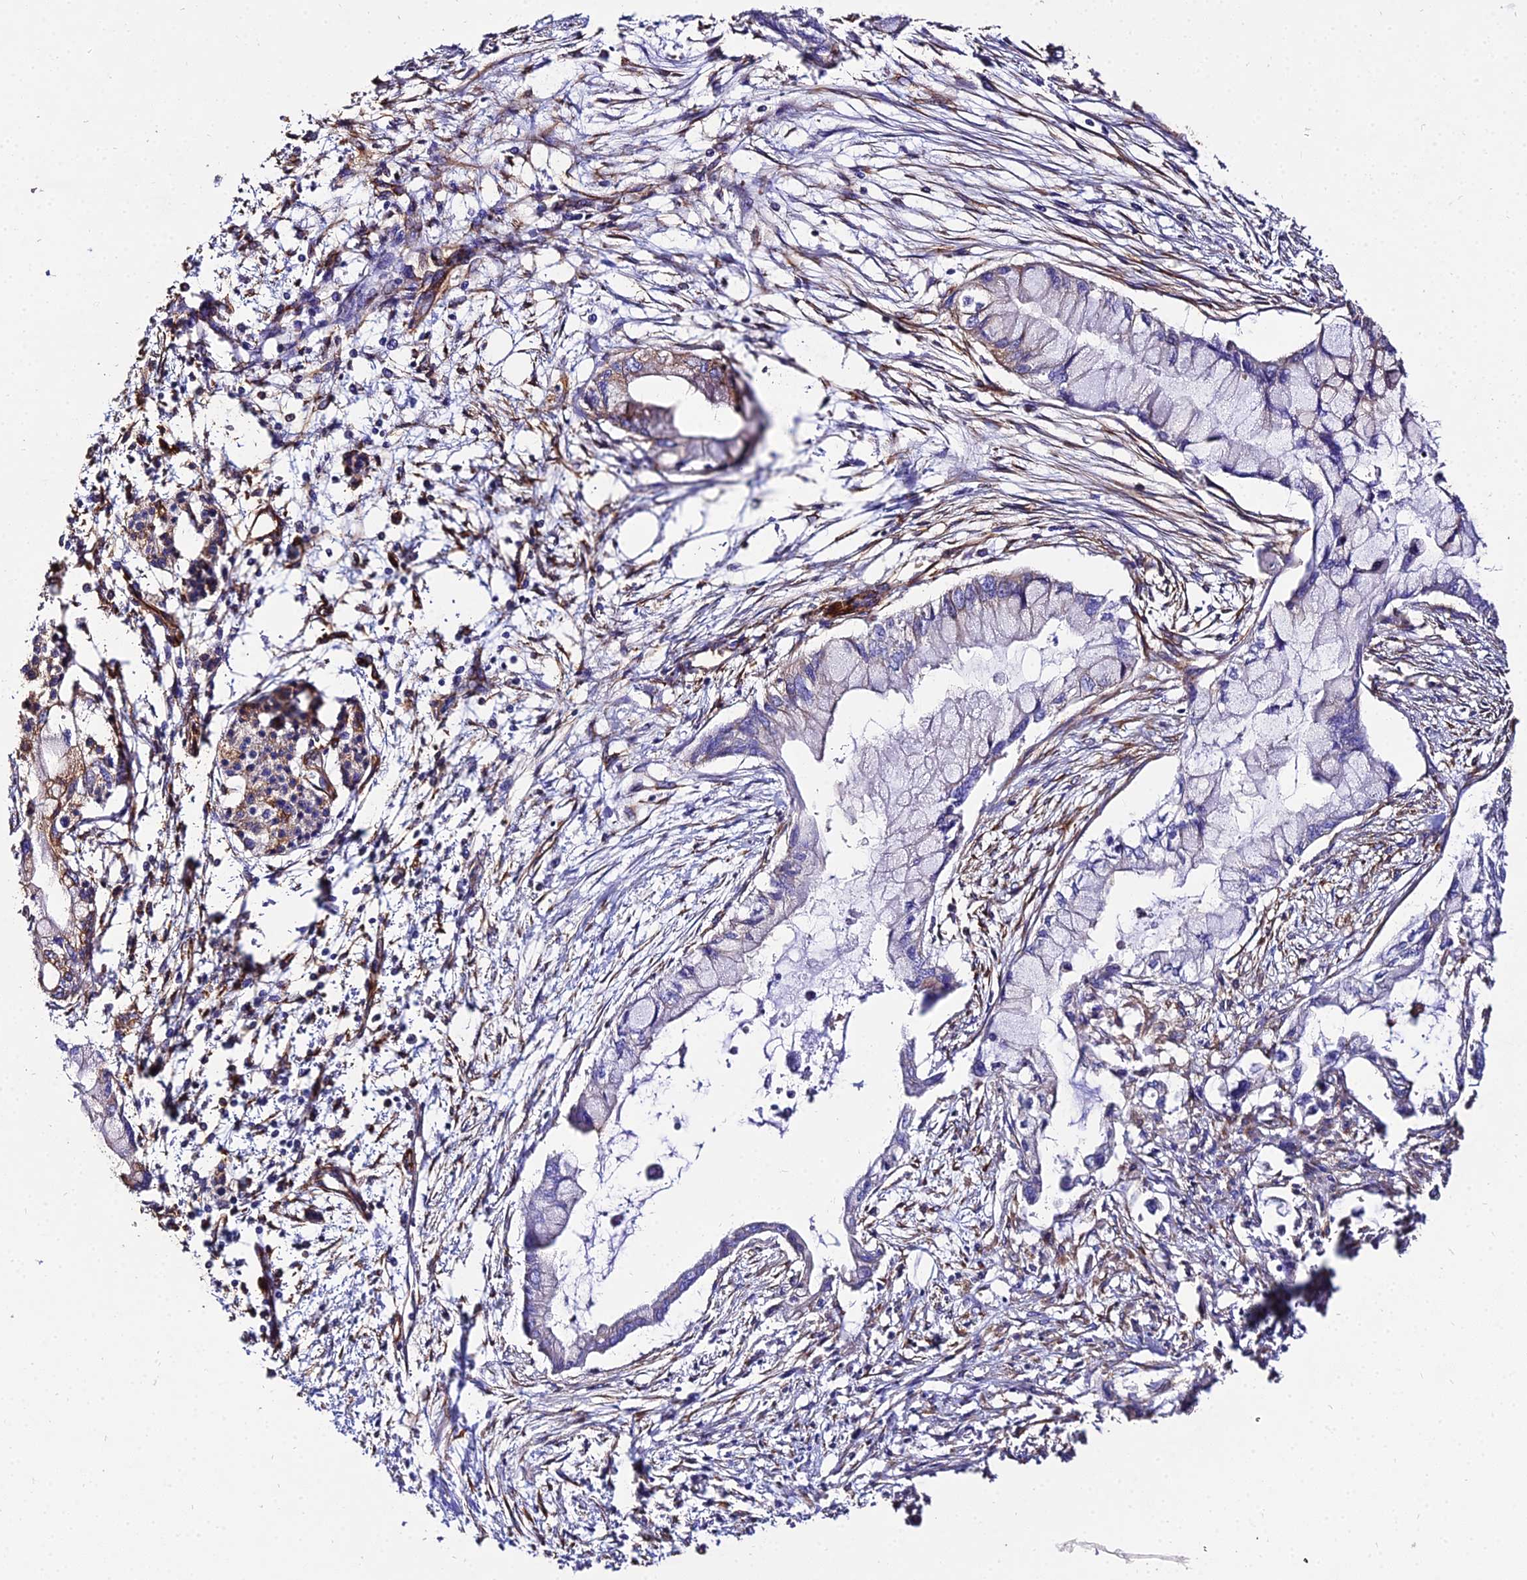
{"staining": {"intensity": "weak", "quantity": "<25%", "location": "cytoplasmic/membranous"}, "tissue": "pancreatic cancer", "cell_type": "Tumor cells", "image_type": "cancer", "snomed": [{"axis": "morphology", "description": "Adenocarcinoma, NOS"}, {"axis": "topography", "description": "Pancreas"}], "caption": "This is an immunohistochemistry (IHC) histopathology image of human adenocarcinoma (pancreatic). There is no expression in tumor cells.", "gene": "TUBA3D", "patient": {"sex": "male", "age": 48}}